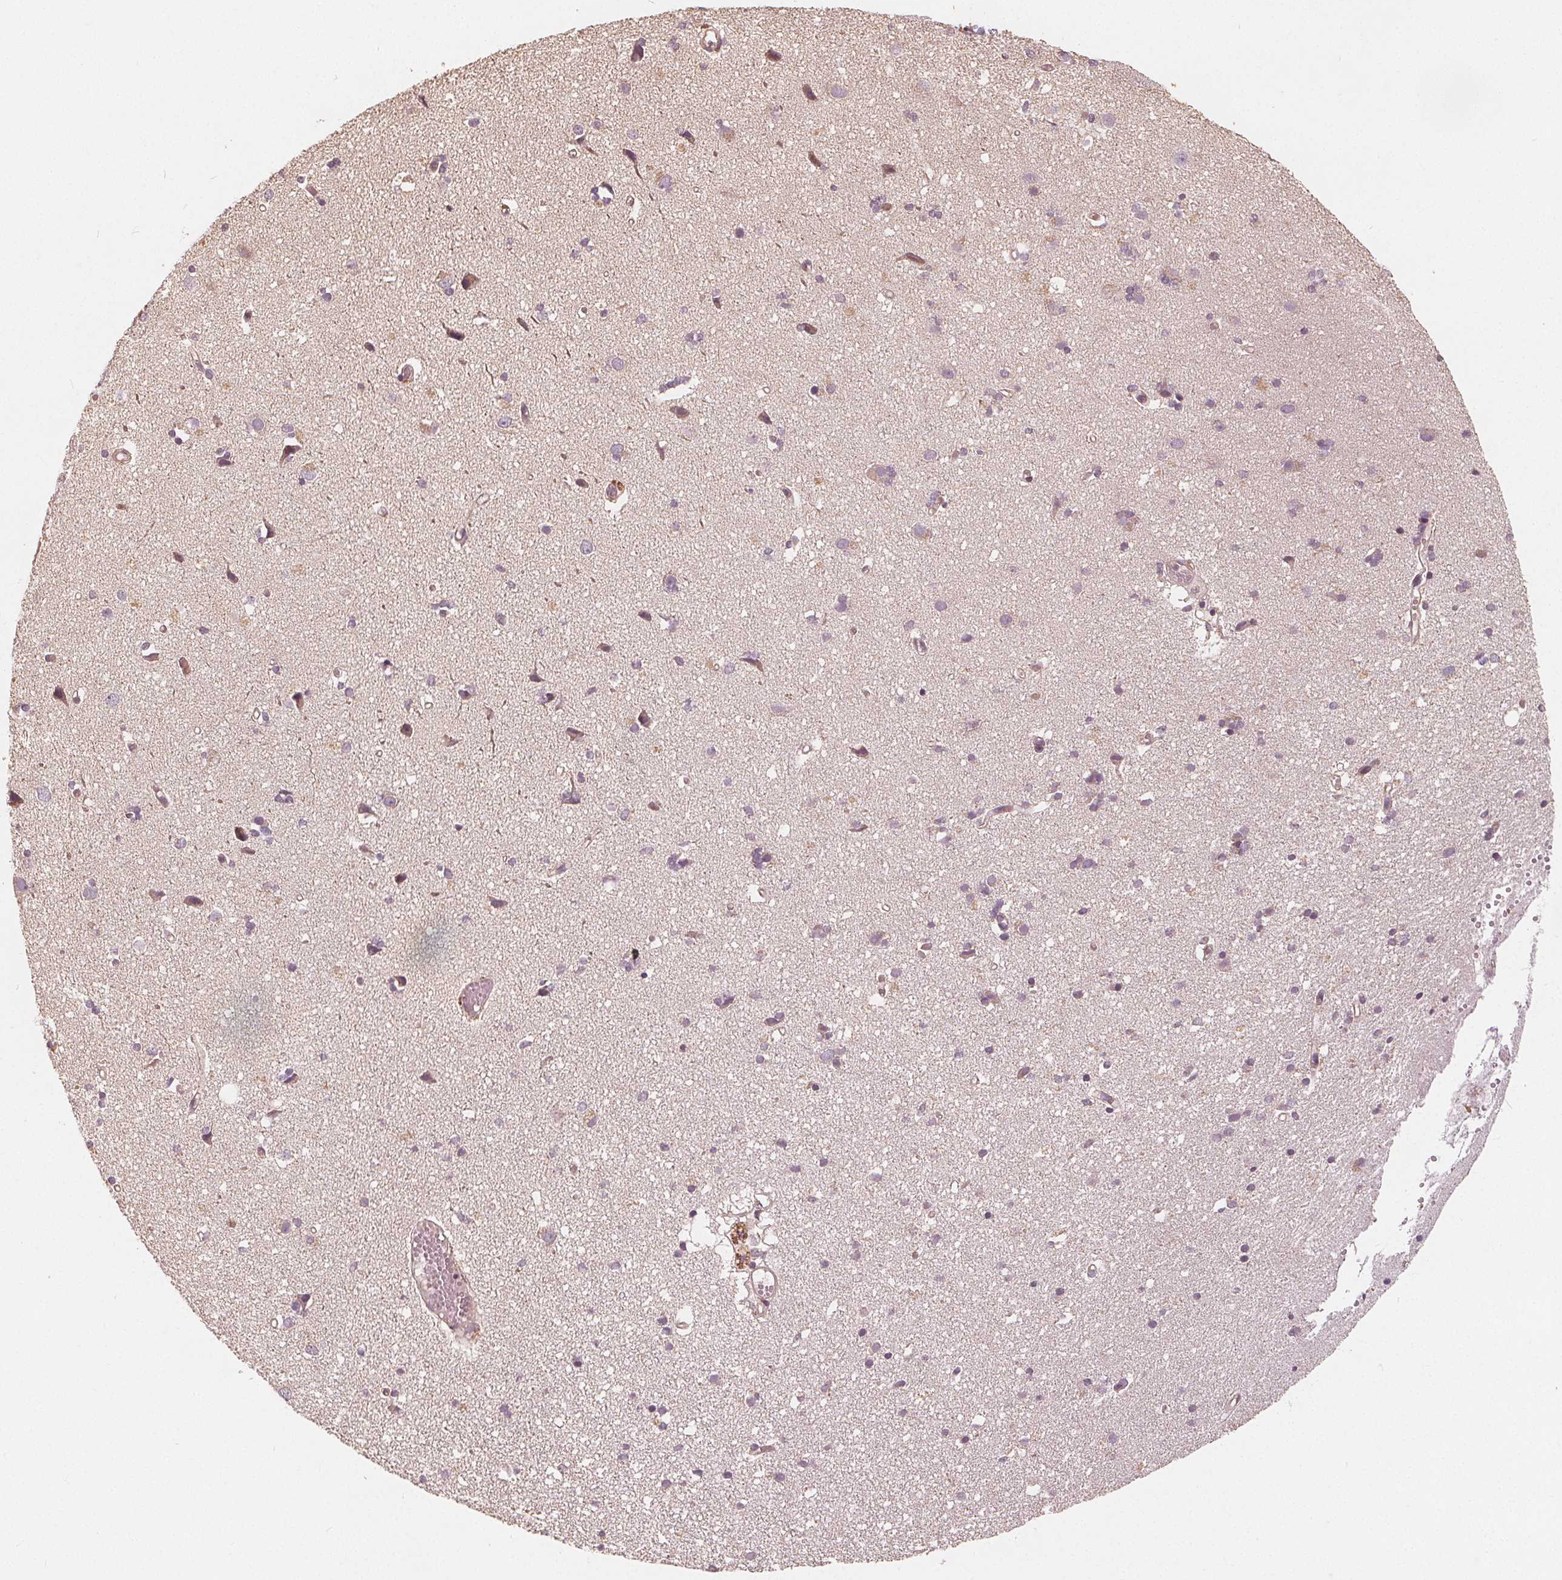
{"staining": {"intensity": "moderate", "quantity": "<25%", "location": "cytoplasmic/membranous"}, "tissue": "cerebral cortex", "cell_type": "Endothelial cells", "image_type": "normal", "snomed": [{"axis": "morphology", "description": "Normal tissue, NOS"}, {"axis": "morphology", "description": "Glioma, malignant, High grade"}, {"axis": "topography", "description": "Cerebral cortex"}], "caption": "DAB immunohistochemical staining of benign human cerebral cortex exhibits moderate cytoplasmic/membranous protein positivity in about <25% of endothelial cells.", "gene": "PEX26", "patient": {"sex": "male", "age": 71}}